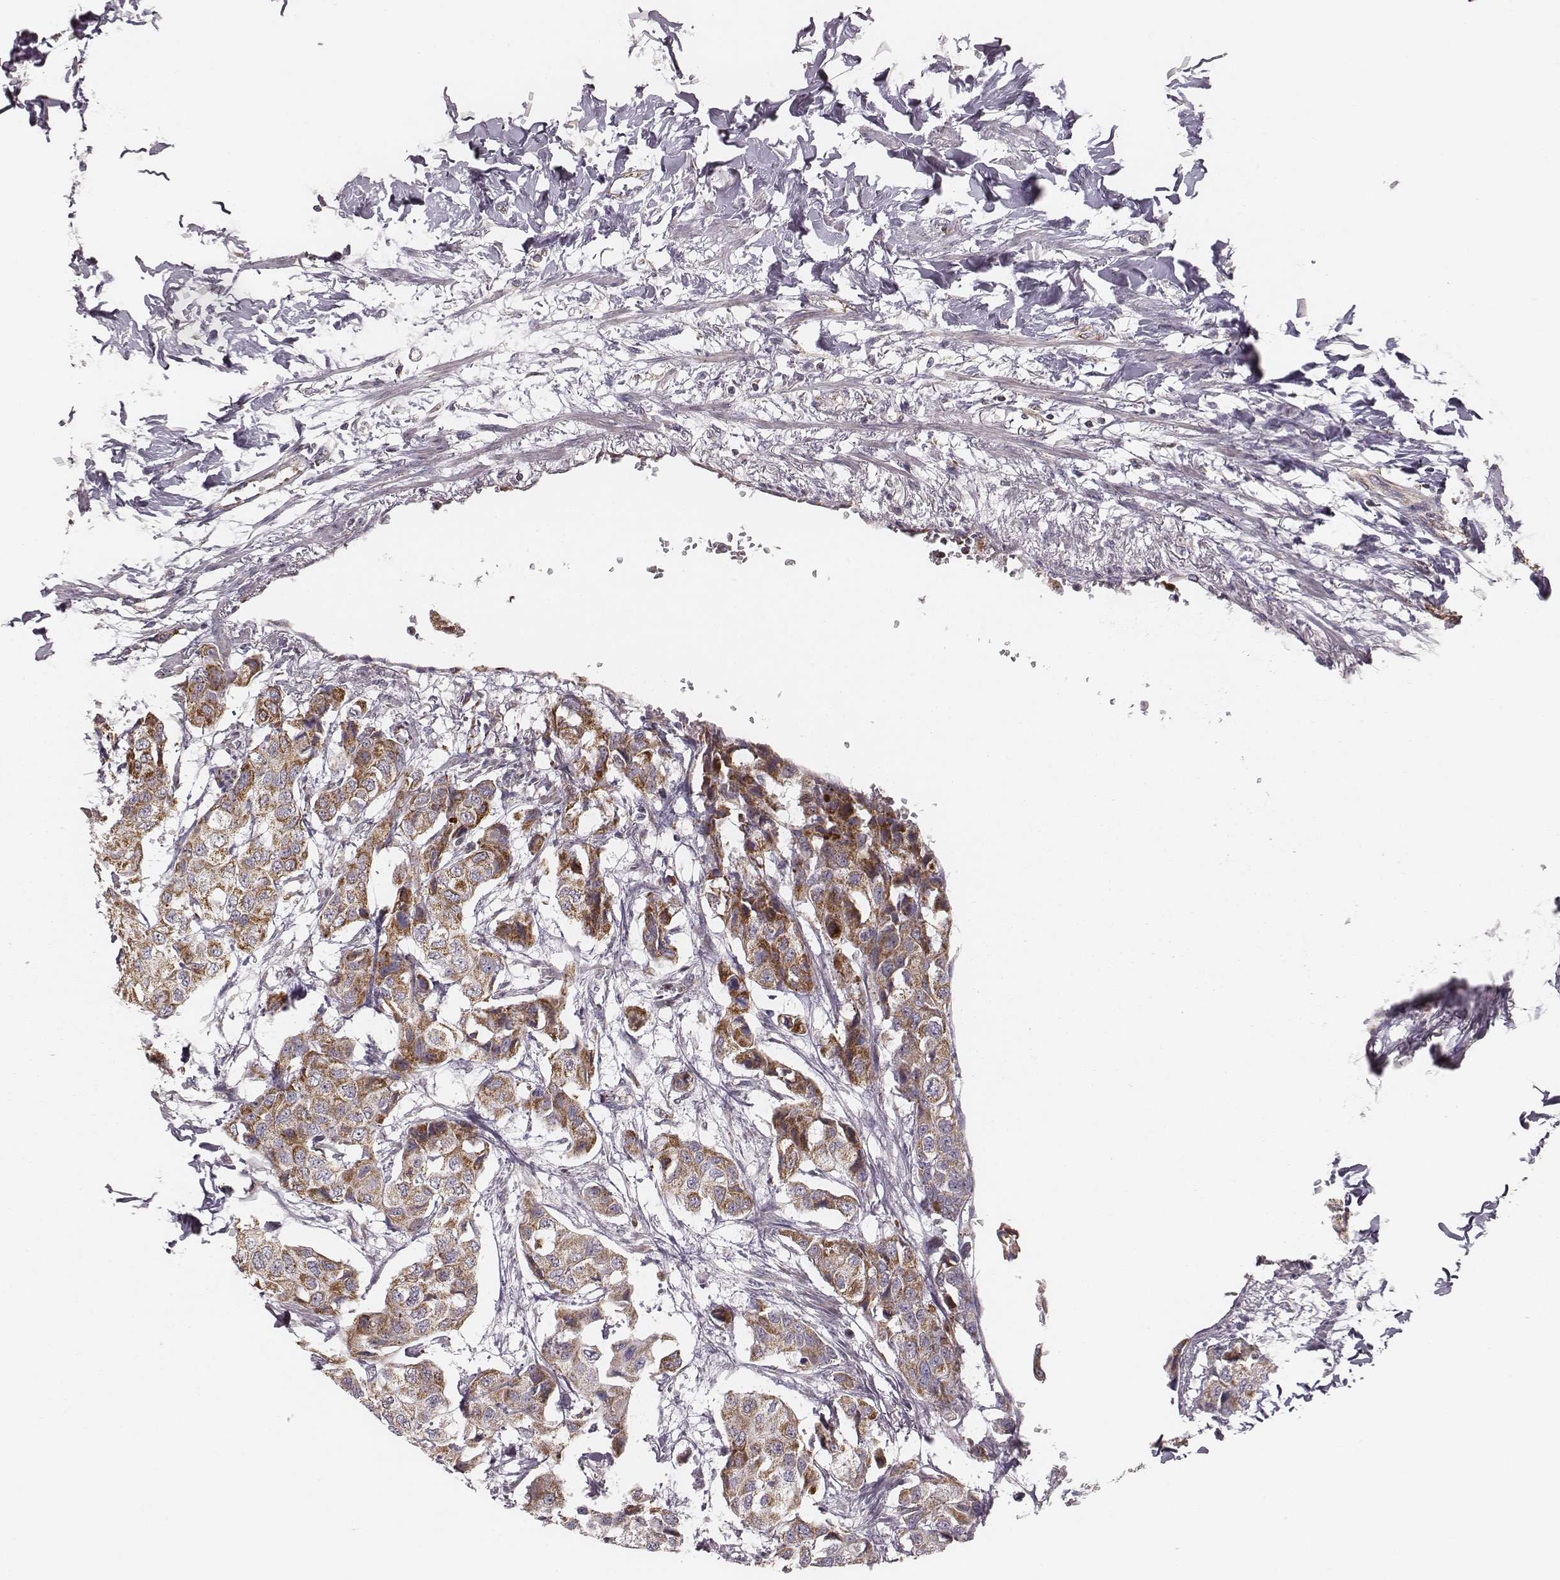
{"staining": {"intensity": "moderate", "quantity": "25%-75%", "location": "cytoplasmic/membranous"}, "tissue": "breast cancer", "cell_type": "Tumor cells", "image_type": "cancer", "snomed": [{"axis": "morphology", "description": "Duct carcinoma"}, {"axis": "topography", "description": "Breast"}], "caption": "Immunohistochemistry (IHC) histopathology image of neoplastic tissue: human intraductal carcinoma (breast) stained using immunohistochemistry reveals medium levels of moderate protein expression localized specifically in the cytoplasmic/membranous of tumor cells, appearing as a cytoplasmic/membranous brown color.", "gene": "TUFM", "patient": {"sex": "female", "age": 80}}